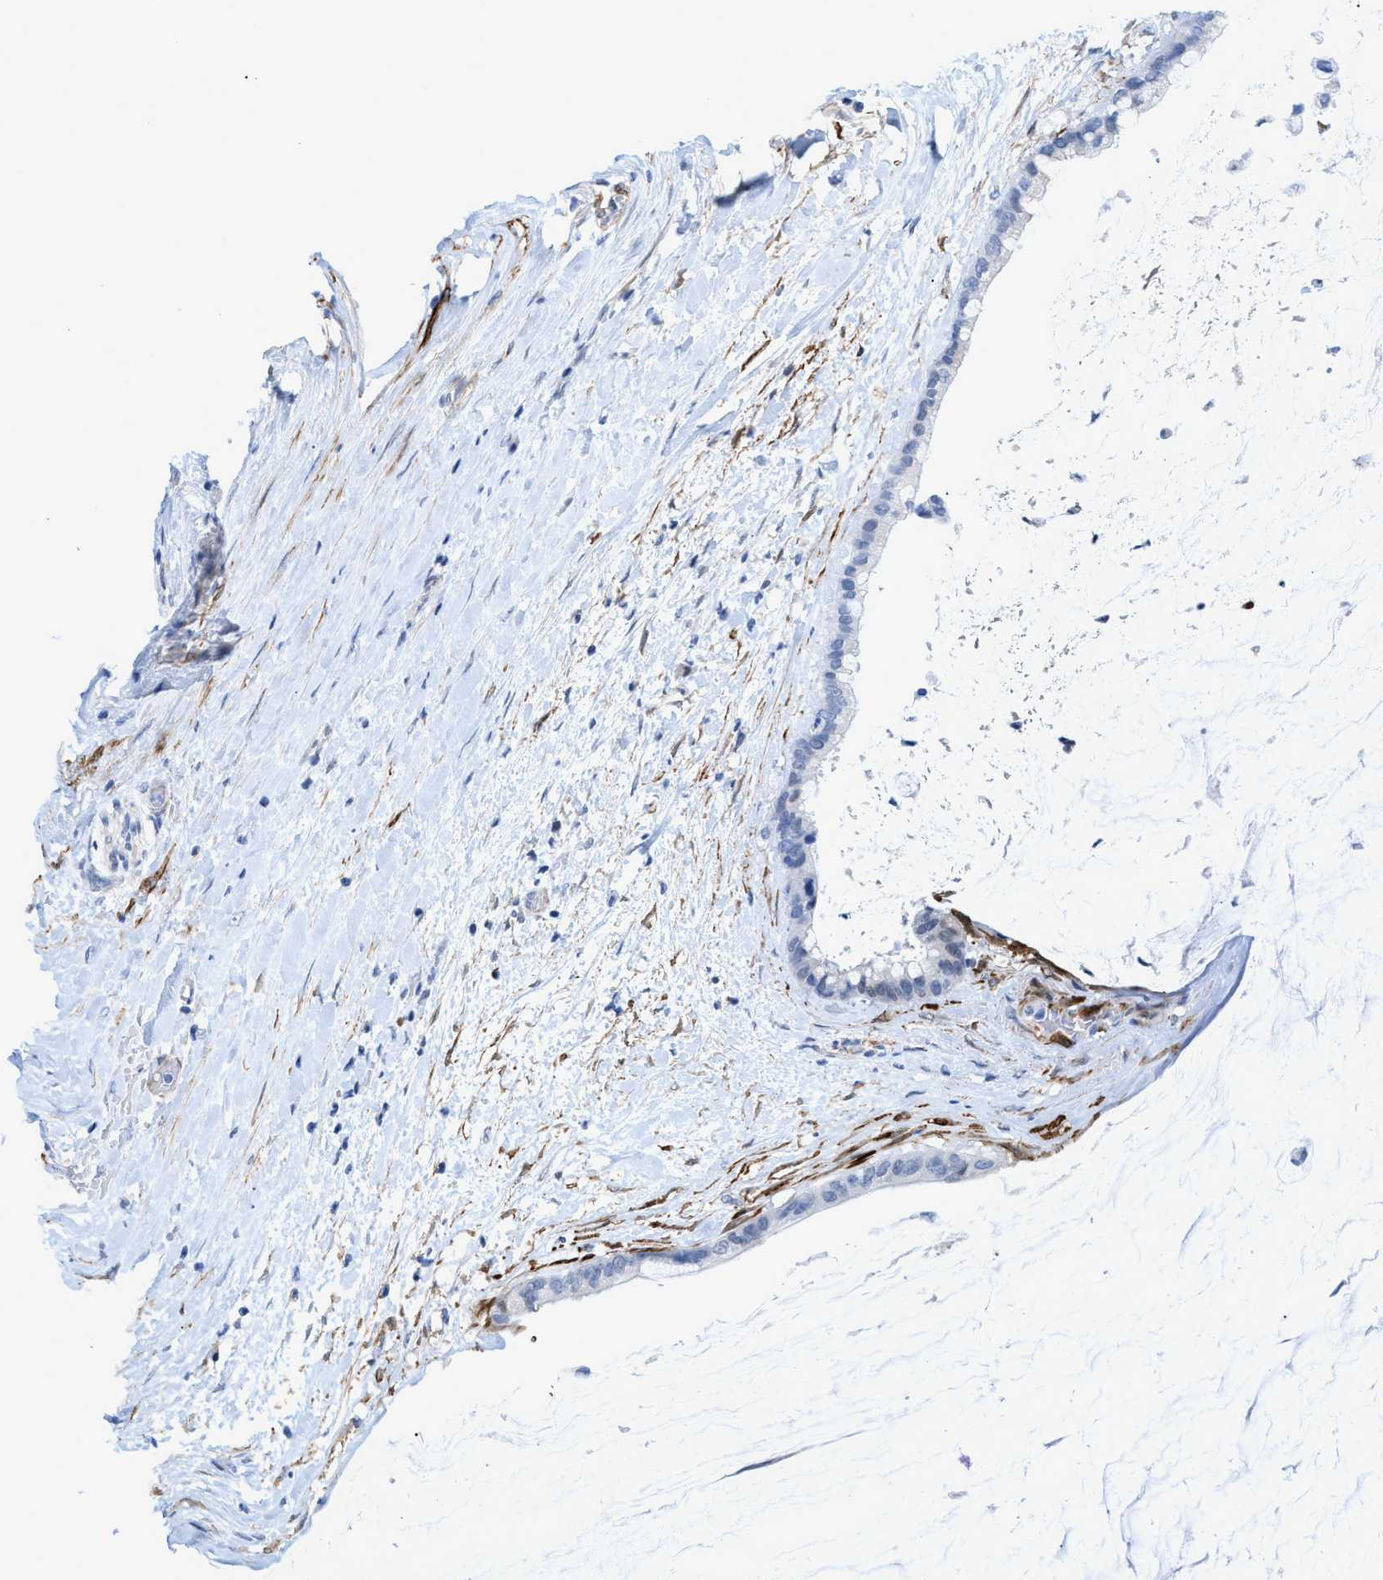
{"staining": {"intensity": "negative", "quantity": "none", "location": "none"}, "tissue": "pancreatic cancer", "cell_type": "Tumor cells", "image_type": "cancer", "snomed": [{"axis": "morphology", "description": "Adenocarcinoma, NOS"}, {"axis": "topography", "description": "Pancreas"}], "caption": "This photomicrograph is of pancreatic adenocarcinoma stained with immunohistochemistry to label a protein in brown with the nuclei are counter-stained blue. There is no positivity in tumor cells. (Stains: DAB (3,3'-diaminobenzidine) IHC with hematoxylin counter stain, Microscopy: brightfield microscopy at high magnification).", "gene": "TAGLN", "patient": {"sex": "male", "age": 41}}